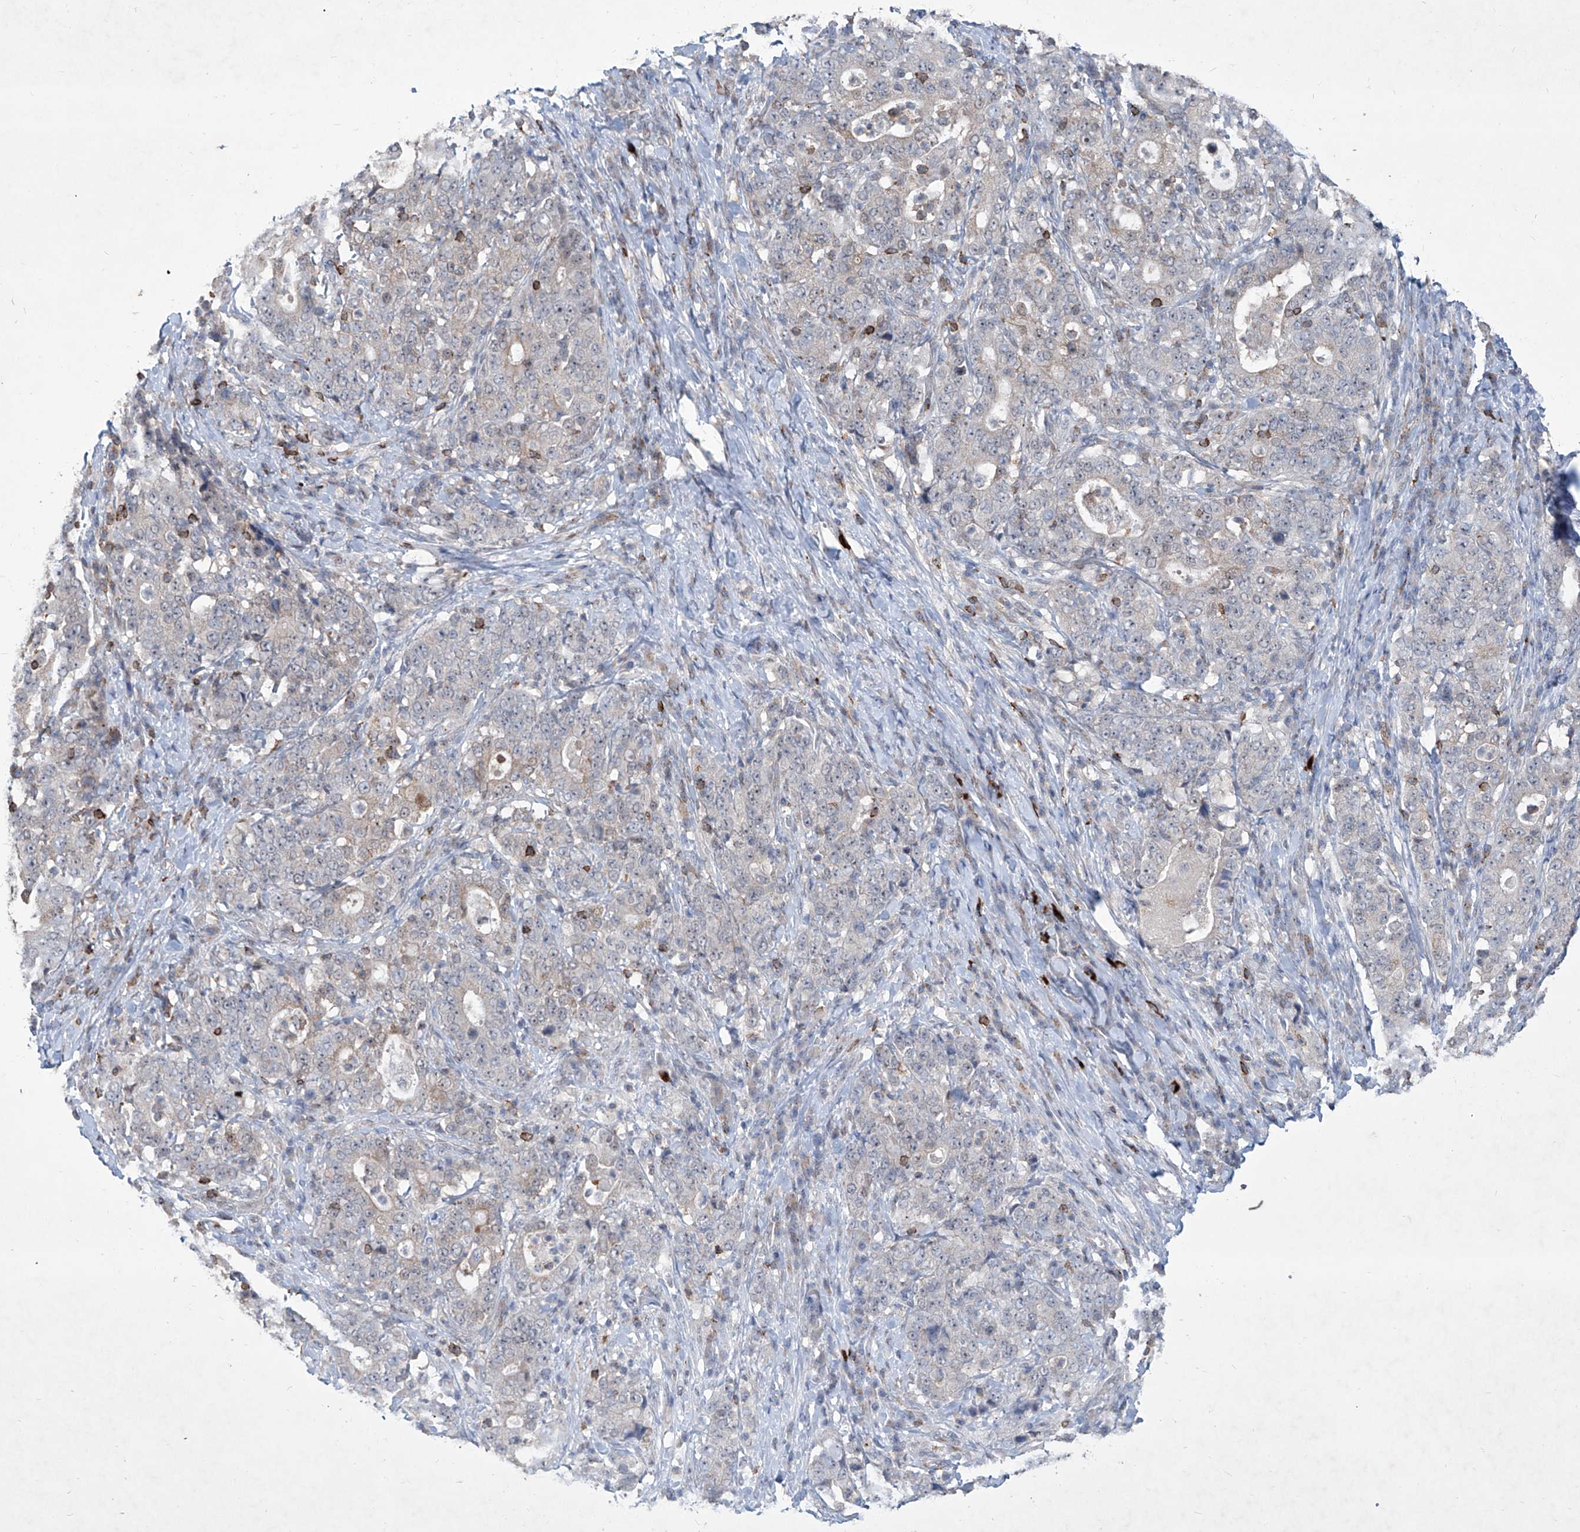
{"staining": {"intensity": "negative", "quantity": "none", "location": "none"}, "tissue": "stomach cancer", "cell_type": "Tumor cells", "image_type": "cancer", "snomed": [{"axis": "morphology", "description": "Normal tissue, NOS"}, {"axis": "morphology", "description": "Adenocarcinoma, NOS"}, {"axis": "topography", "description": "Stomach, upper"}, {"axis": "topography", "description": "Stomach"}], "caption": "Immunohistochemistry of stomach adenocarcinoma shows no positivity in tumor cells. (DAB immunohistochemistry (IHC), high magnification).", "gene": "ZBTB48", "patient": {"sex": "male", "age": 59}}